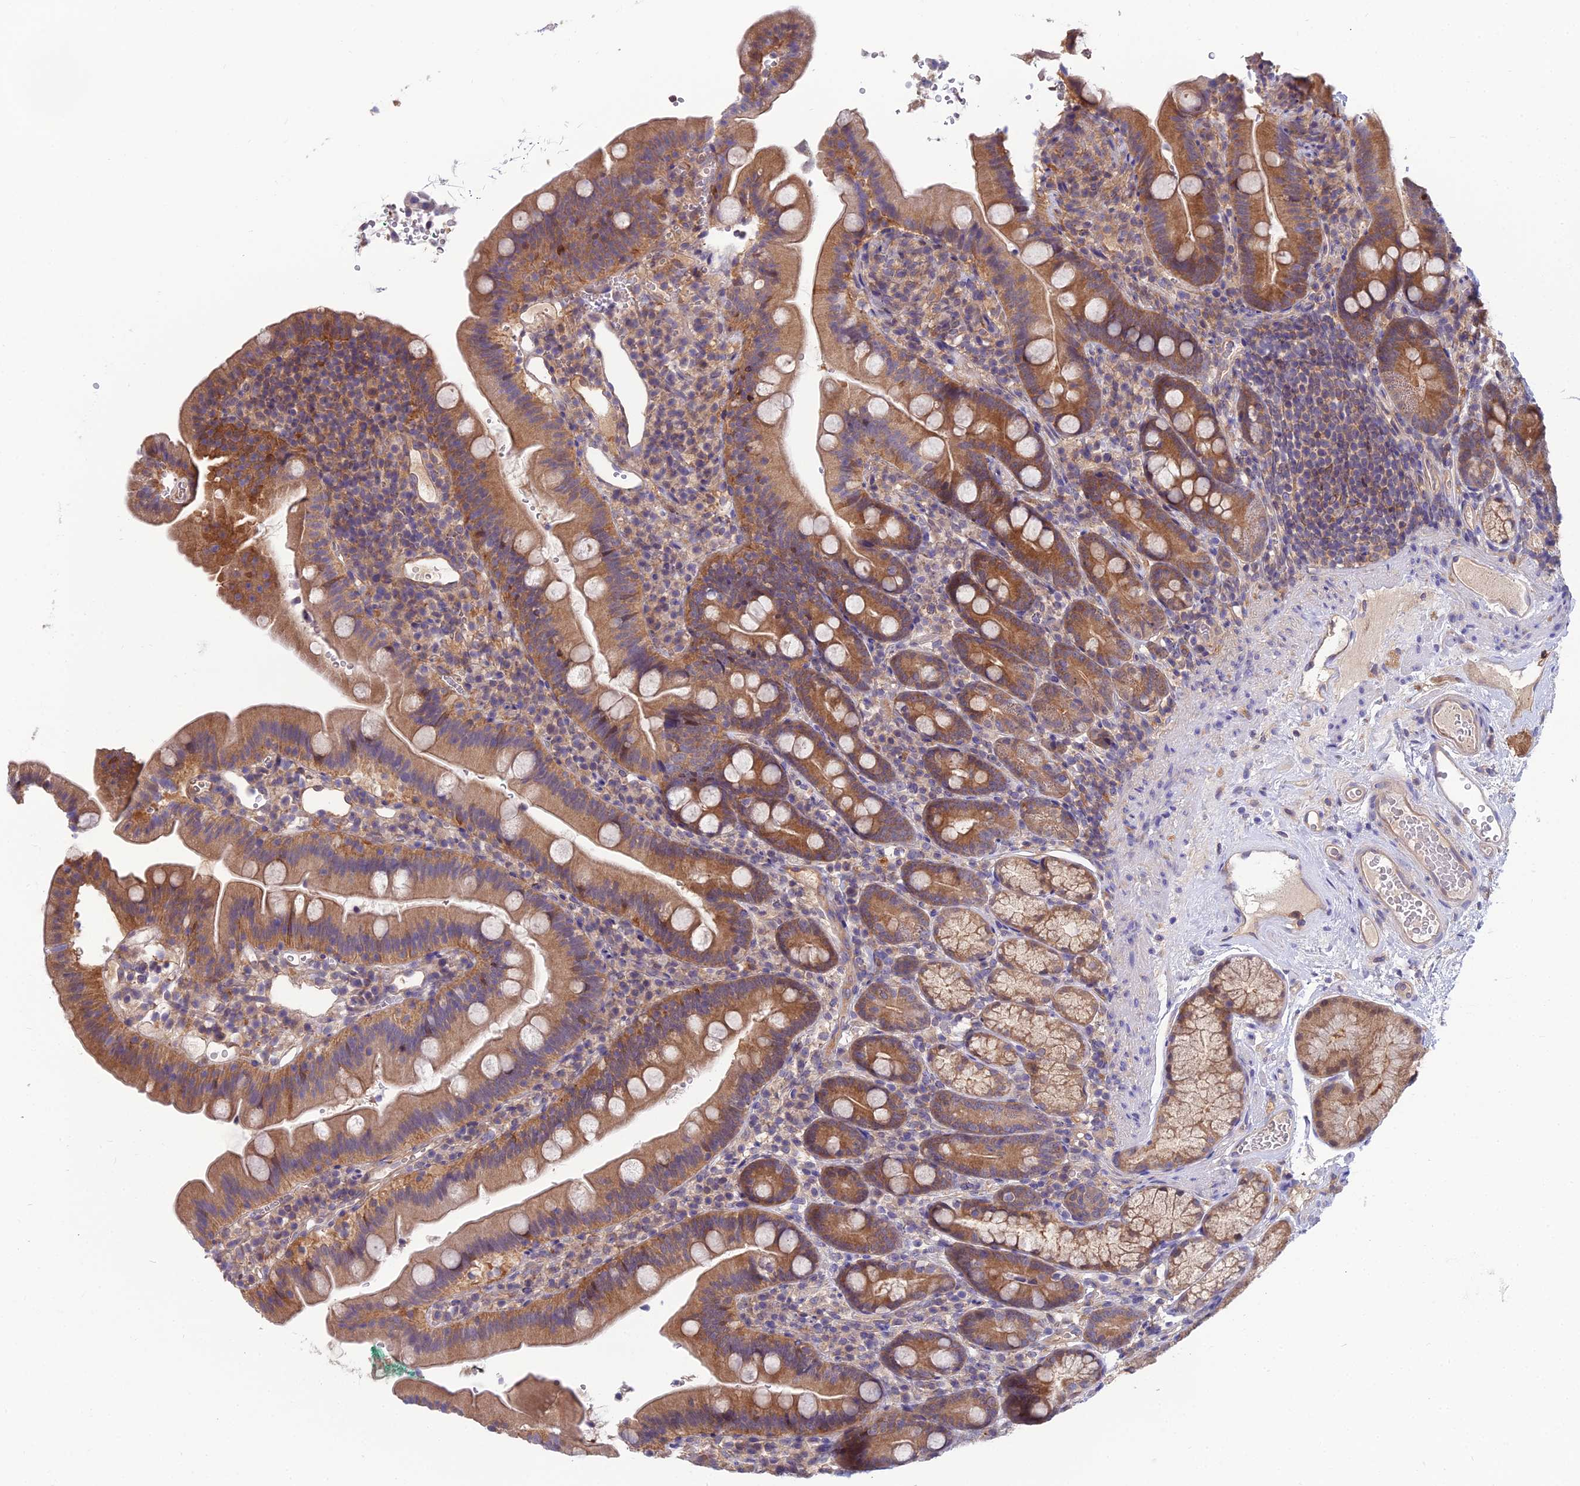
{"staining": {"intensity": "moderate", "quantity": ">75%", "location": "cytoplasmic/membranous"}, "tissue": "duodenum", "cell_type": "Glandular cells", "image_type": "normal", "snomed": [{"axis": "morphology", "description": "Normal tissue, NOS"}, {"axis": "topography", "description": "Duodenum"}], "caption": "Human duodenum stained with a protein marker demonstrates moderate staining in glandular cells.", "gene": "MVD", "patient": {"sex": "female", "age": 67}}